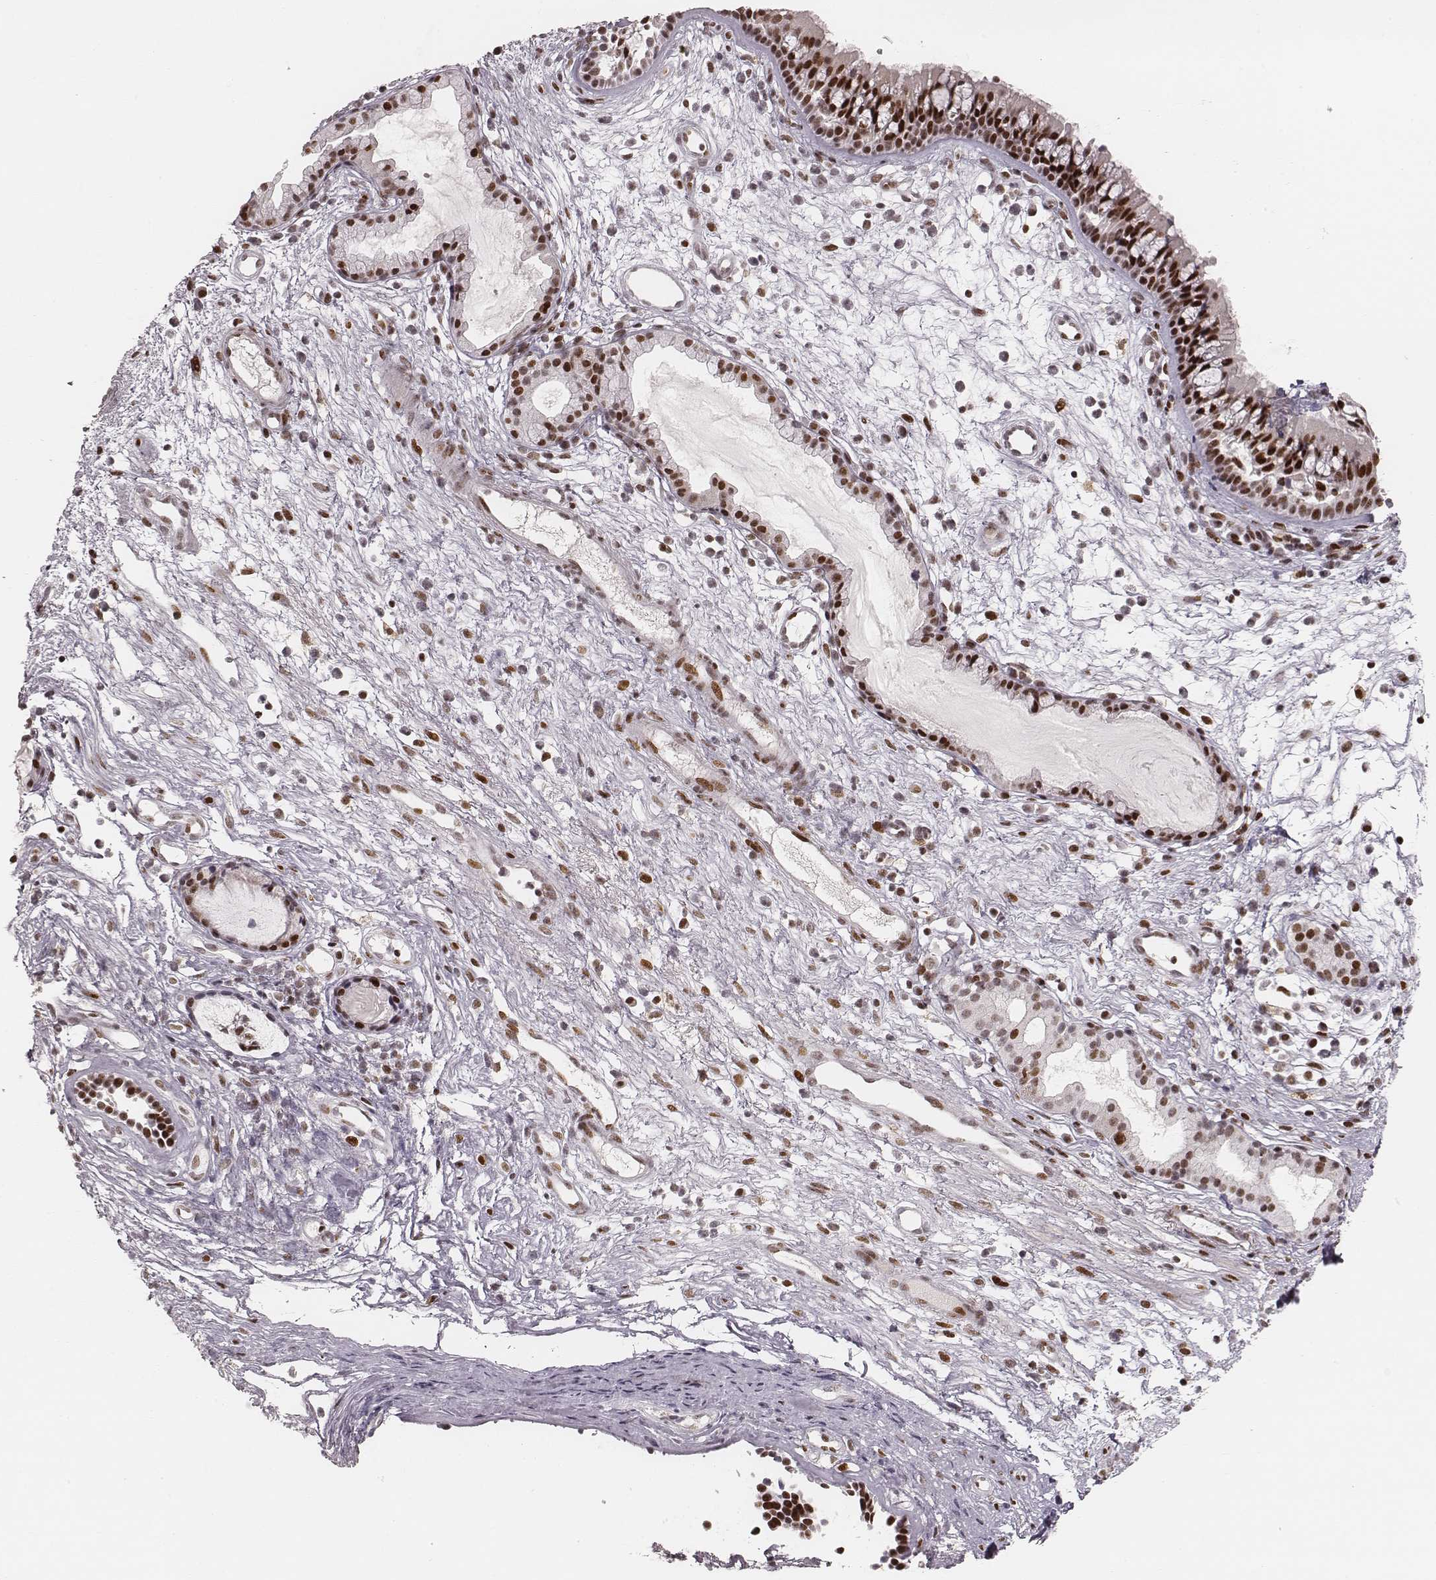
{"staining": {"intensity": "strong", "quantity": ">75%", "location": "nuclear"}, "tissue": "nasopharynx", "cell_type": "Respiratory epithelial cells", "image_type": "normal", "snomed": [{"axis": "morphology", "description": "Normal tissue, NOS"}, {"axis": "topography", "description": "Nasopharynx"}], "caption": "This image exhibits IHC staining of normal nasopharynx, with high strong nuclear expression in about >75% of respiratory epithelial cells.", "gene": "HNRNPC", "patient": {"sex": "male", "age": 77}}